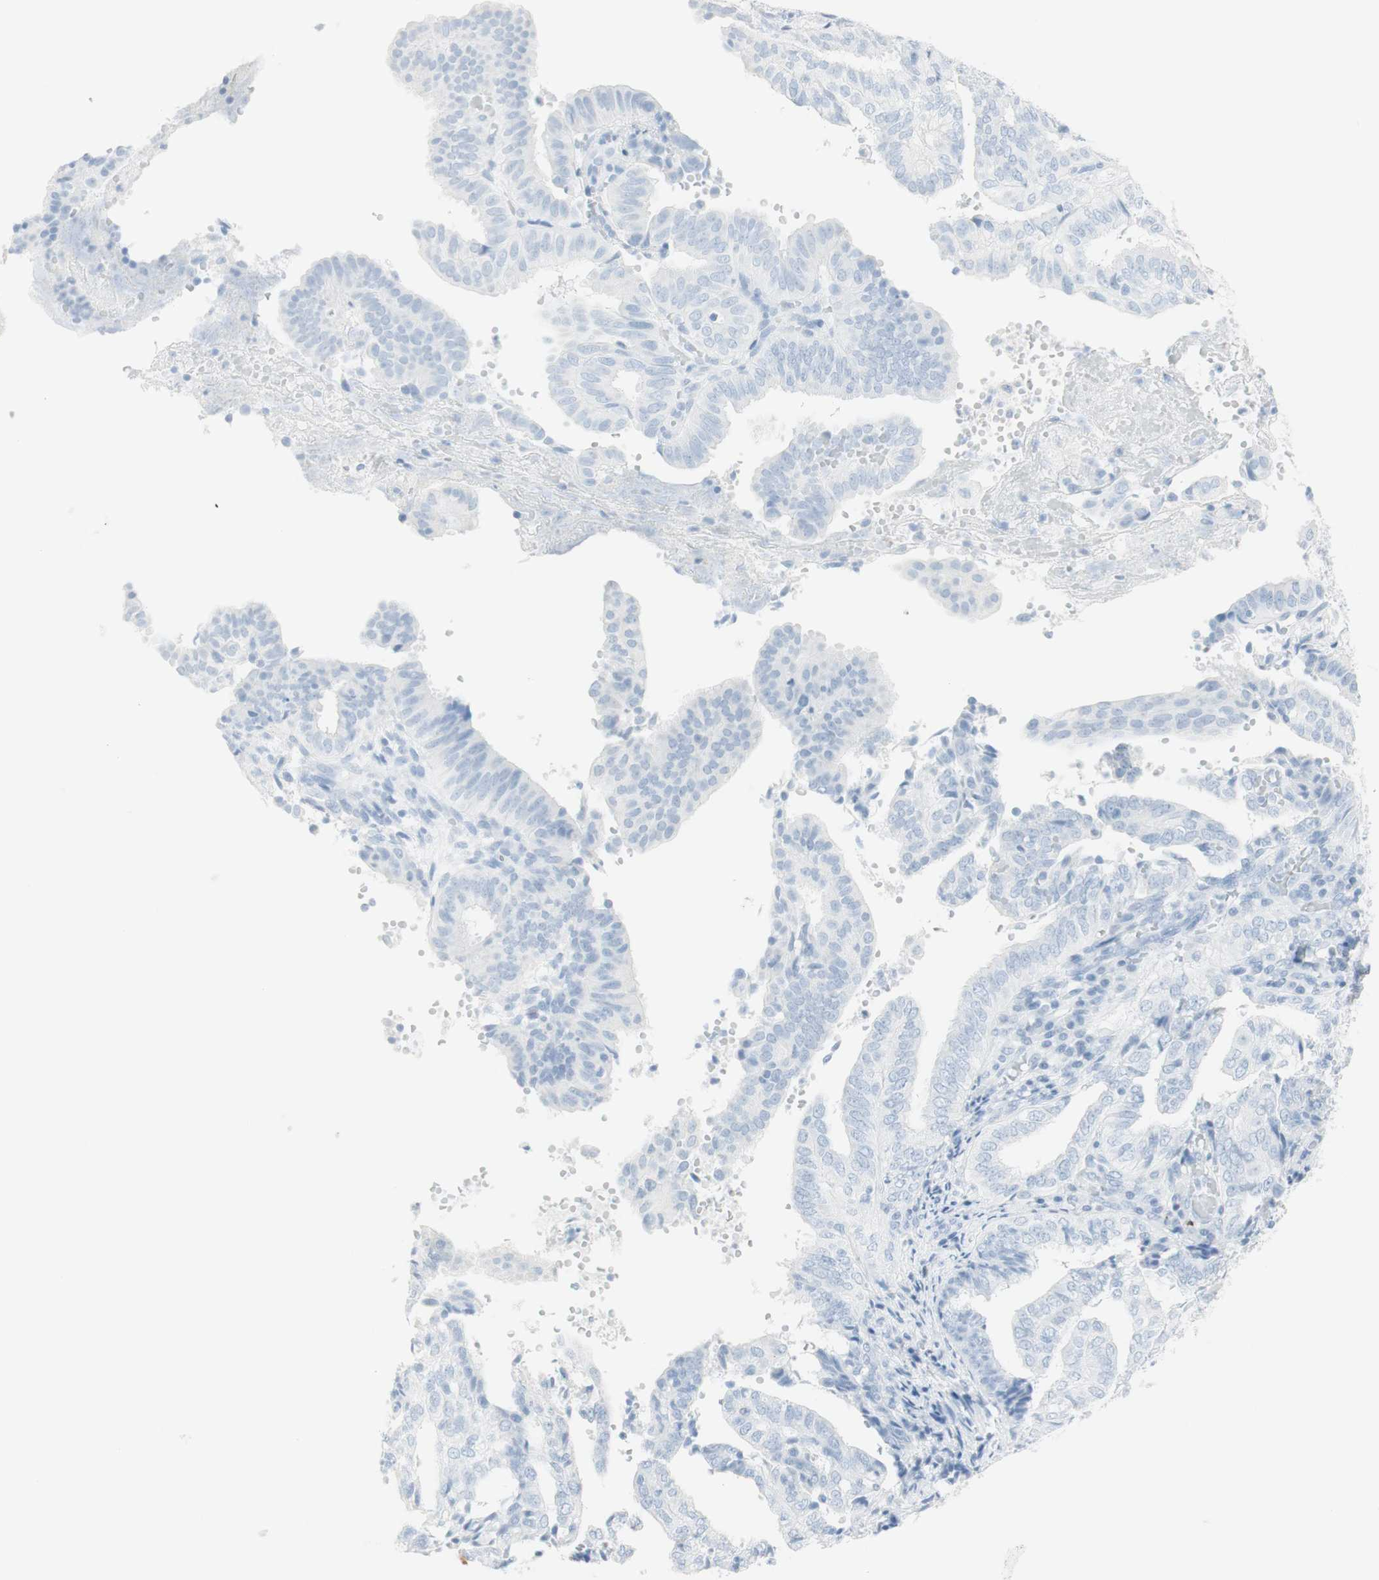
{"staining": {"intensity": "negative", "quantity": "none", "location": "none"}, "tissue": "endometrial cancer", "cell_type": "Tumor cells", "image_type": "cancer", "snomed": [{"axis": "morphology", "description": "Adenocarcinoma, NOS"}, {"axis": "topography", "description": "Endometrium"}], "caption": "Protein analysis of adenocarcinoma (endometrial) reveals no significant positivity in tumor cells.", "gene": "NAPSA", "patient": {"sex": "female", "age": 58}}